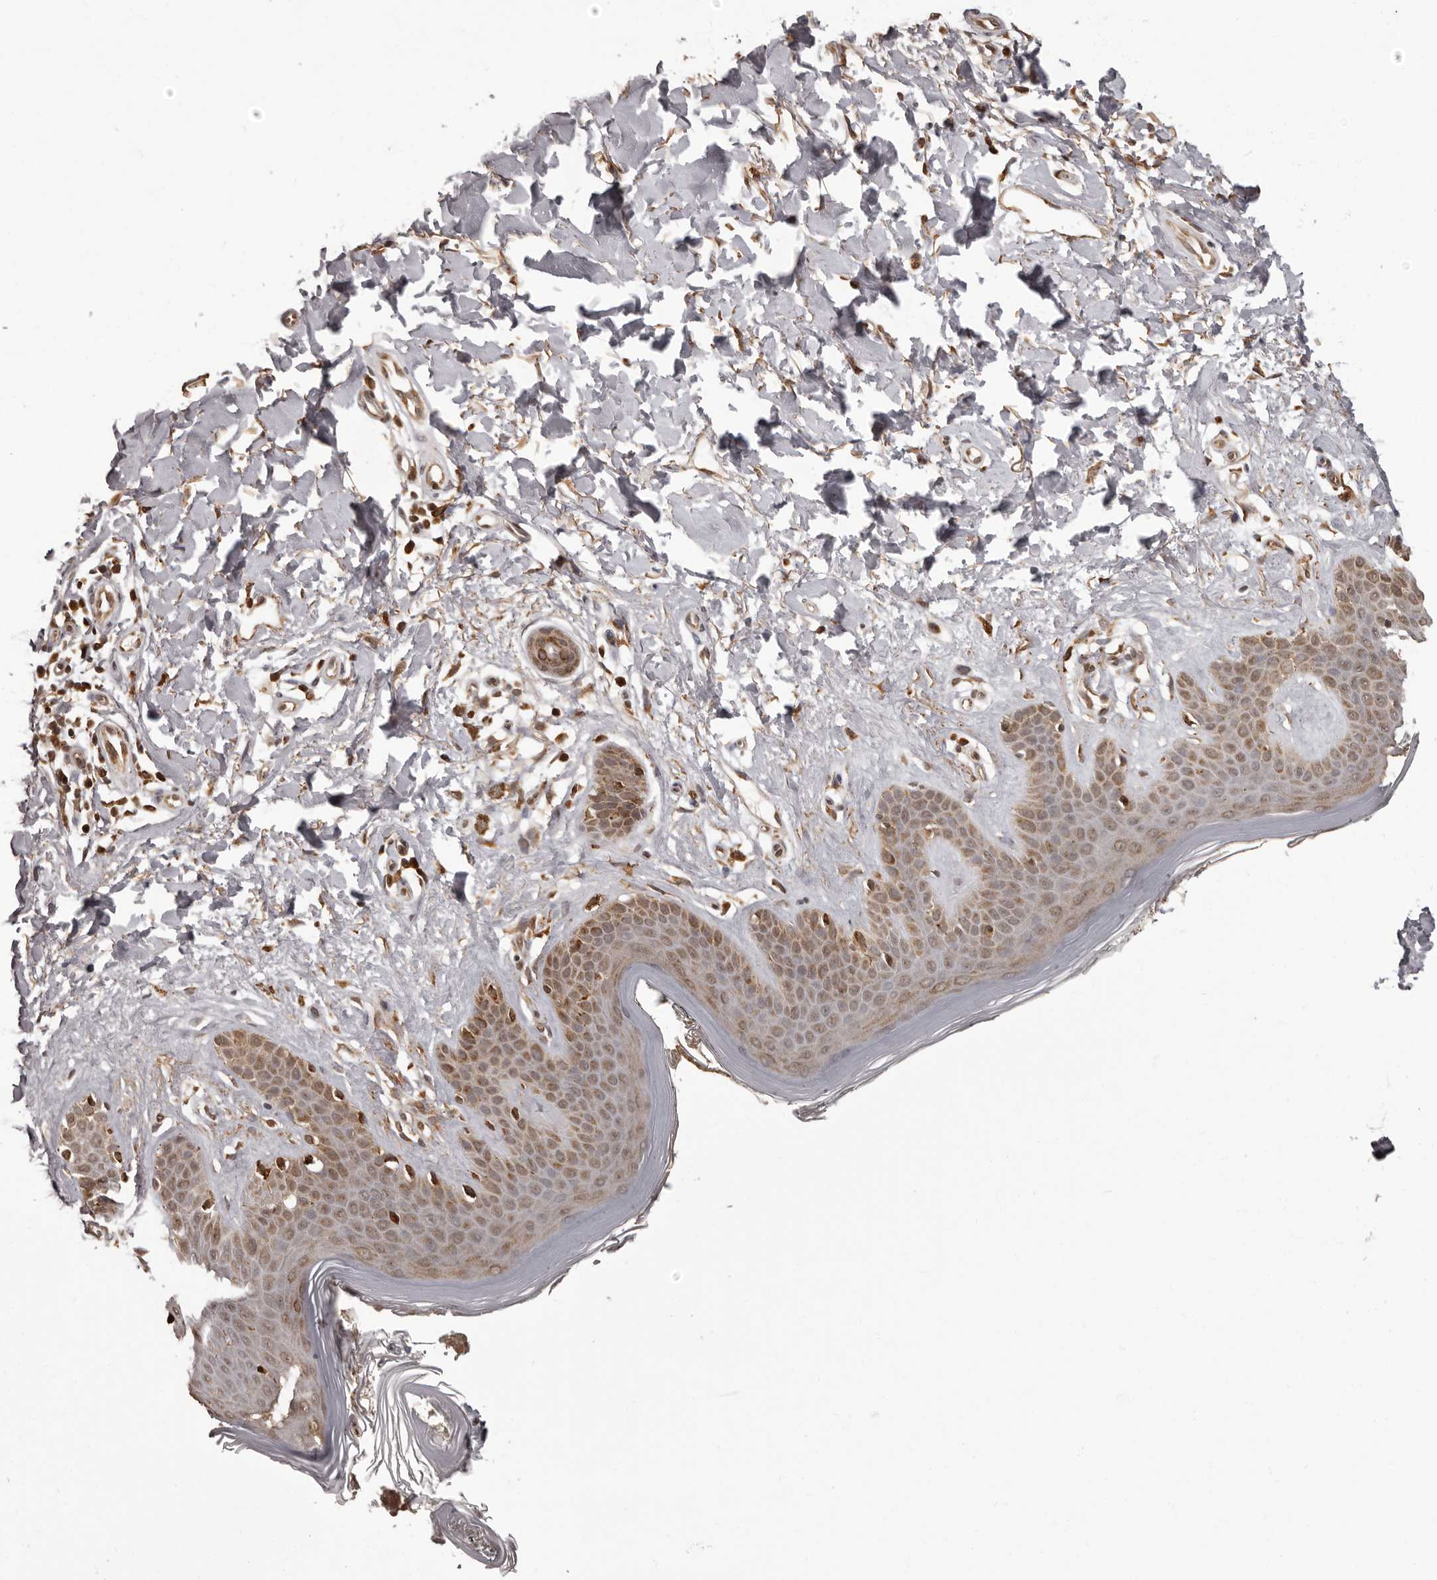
{"staining": {"intensity": "negative", "quantity": "none", "location": "none"}, "tissue": "skin", "cell_type": "Fibroblasts", "image_type": "normal", "snomed": [{"axis": "morphology", "description": "Normal tissue, NOS"}, {"axis": "topography", "description": "Skin"}], "caption": "High power microscopy image of an immunohistochemistry (IHC) histopathology image of unremarkable skin, revealing no significant positivity in fibroblasts.", "gene": "IL32", "patient": {"sex": "female", "age": 64}}